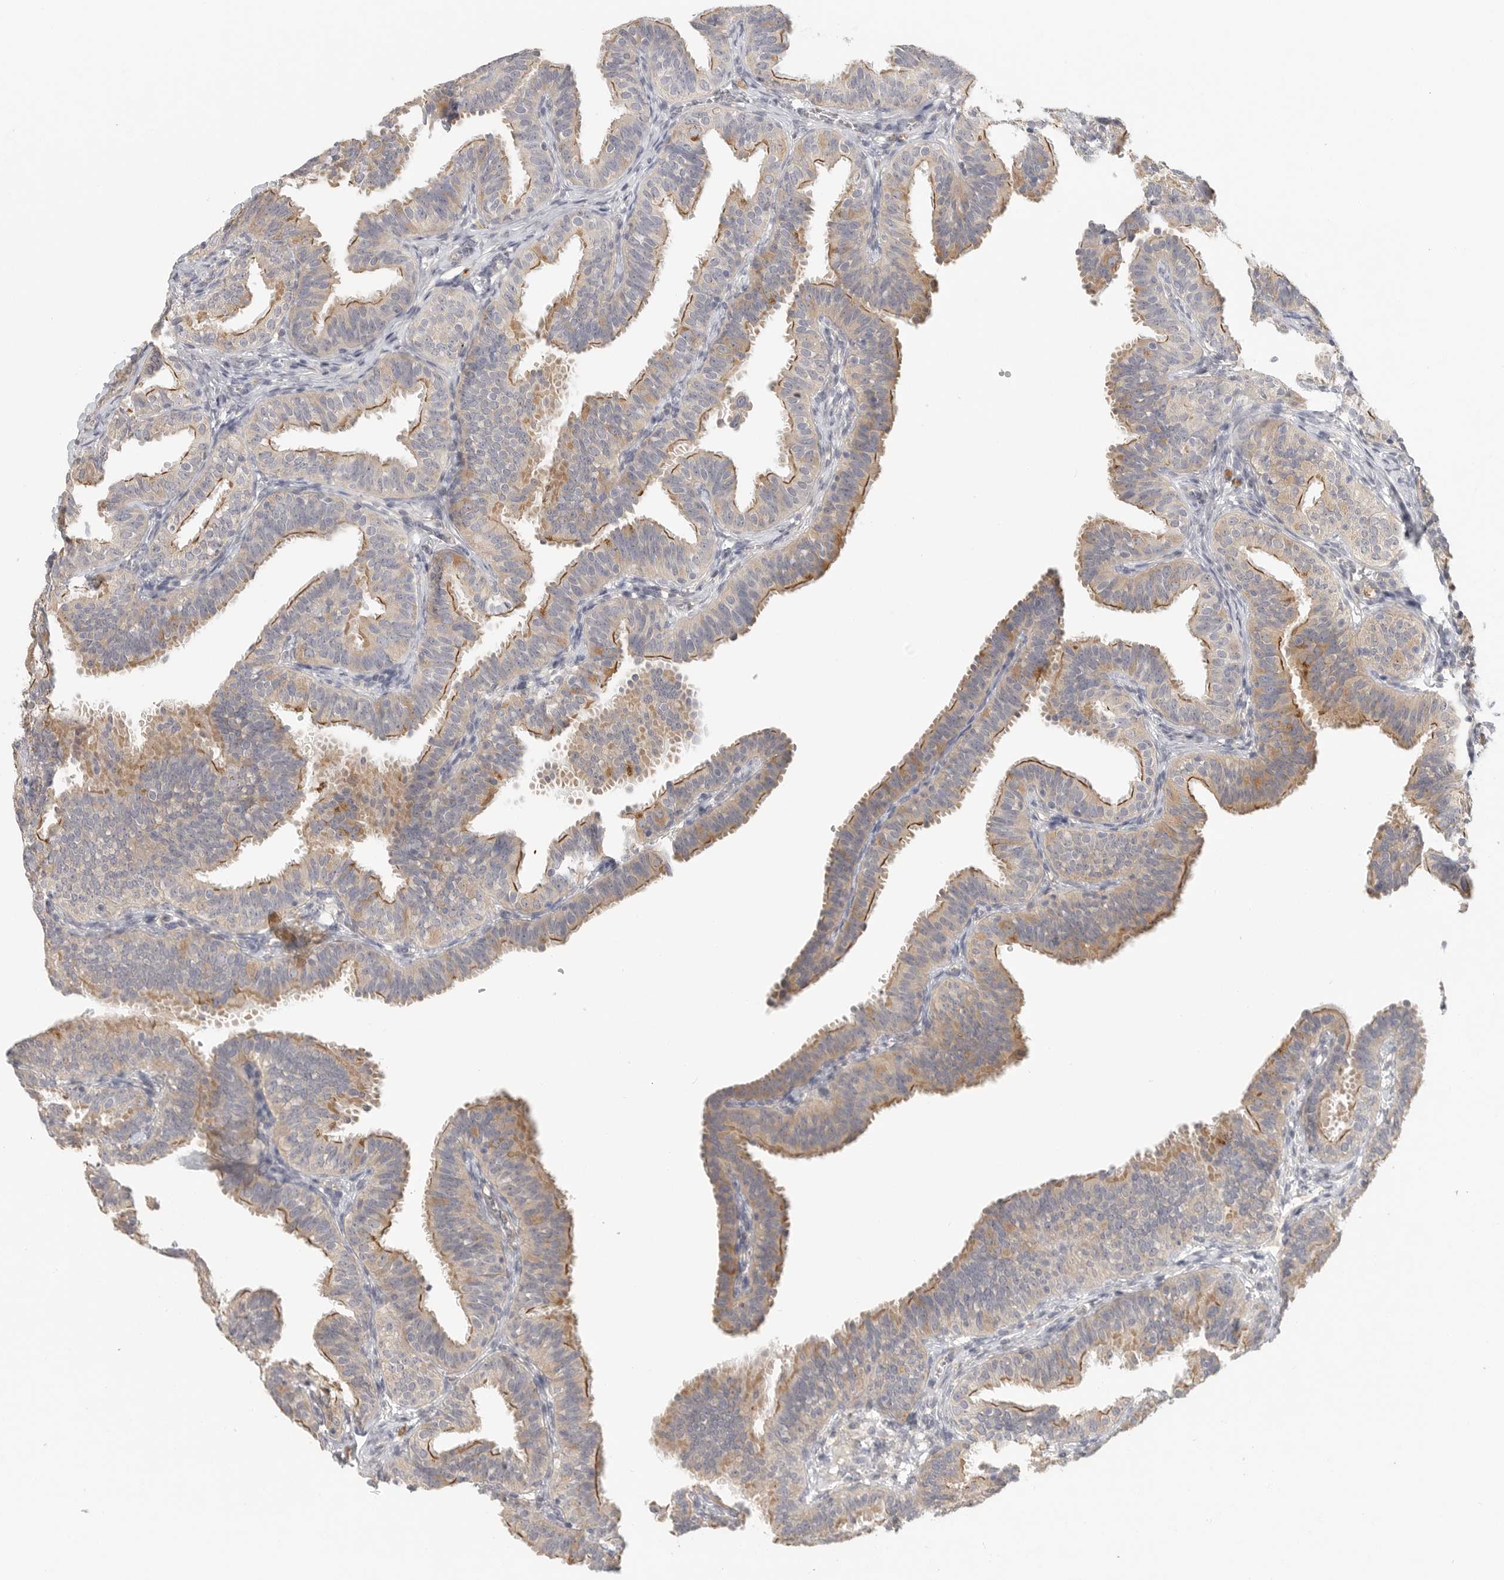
{"staining": {"intensity": "moderate", "quantity": "25%-75%", "location": "cytoplasmic/membranous"}, "tissue": "fallopian tube", "cell_type": "Glandular cells", "image_type": "normal", "snomed": [{"axis": "morphology", "description": "Normal tissue, NOS"}, {"axis": "topography", "description": "Fallopian tube"}], "caption": "Unremarkable fallopian tube demonstrates moderate cytoplasmic/membranous expression in approximately 25%-75% of glandular cells.", "gene": "HDAC6", "patient": {"sex": "female", "age": 35}}